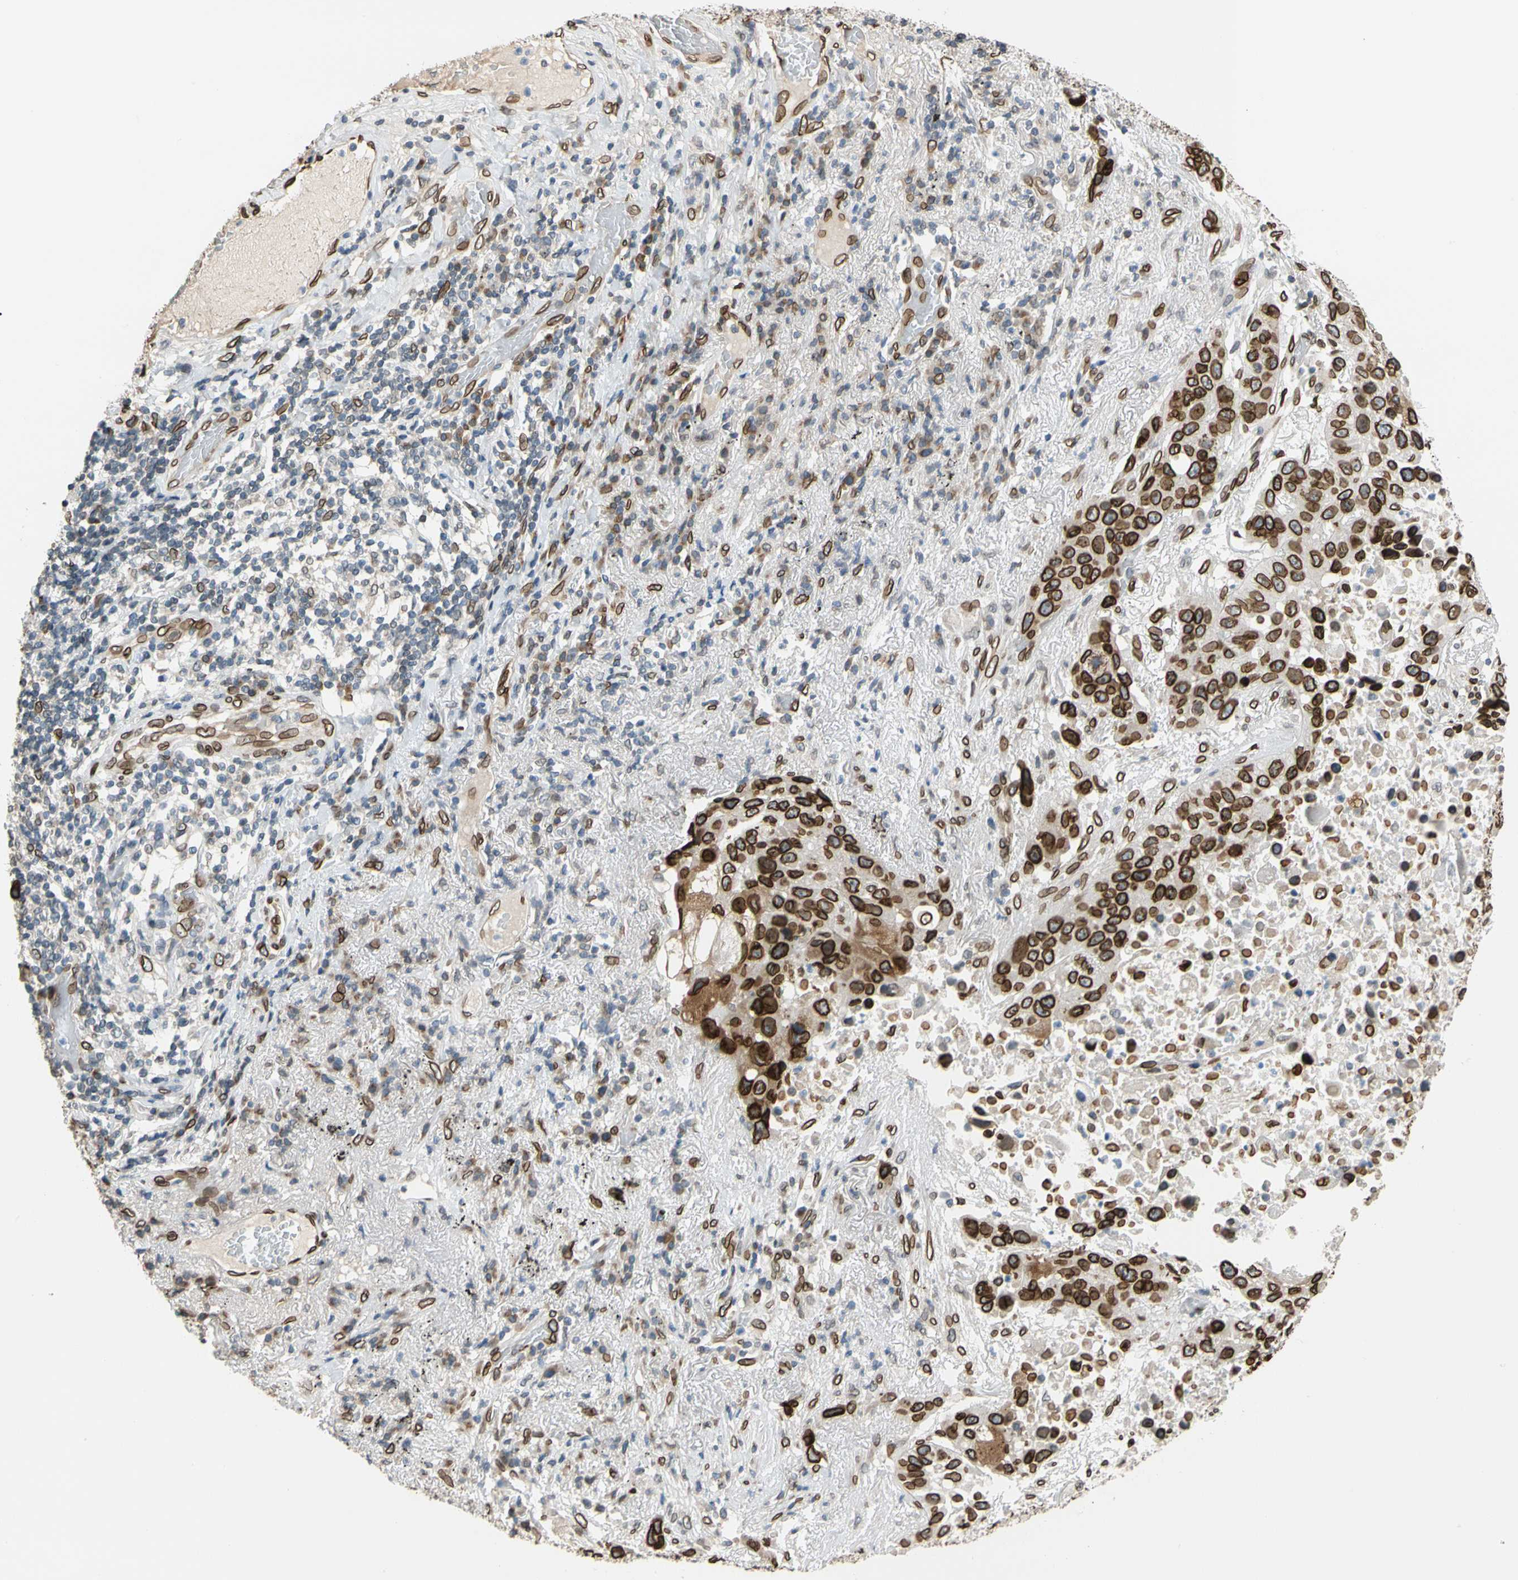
{"staining": {"intensity": "strong", "quantity": ">75%", "location": "cytoplasmic/membranous,nuclear"}, "tissue": "lung cancer", "cell_type": "Tumor cells", "image_type": "cancer", "snomed": [{"axis": "morphology", "description": "Squamous cell carcinoma, NOS"}, {"axis": "topography", "description": "Lung"}], "caption": "IHC micrograph of human squamous cell carcinoma (lung) stained for a protein (brown), which reveals high levels of strong cytoplasmic/membranous and nuclear expression in about >75% of tumor cells.", "gene": "SUN1", "patient": {"sex": "male", "age": 57}}